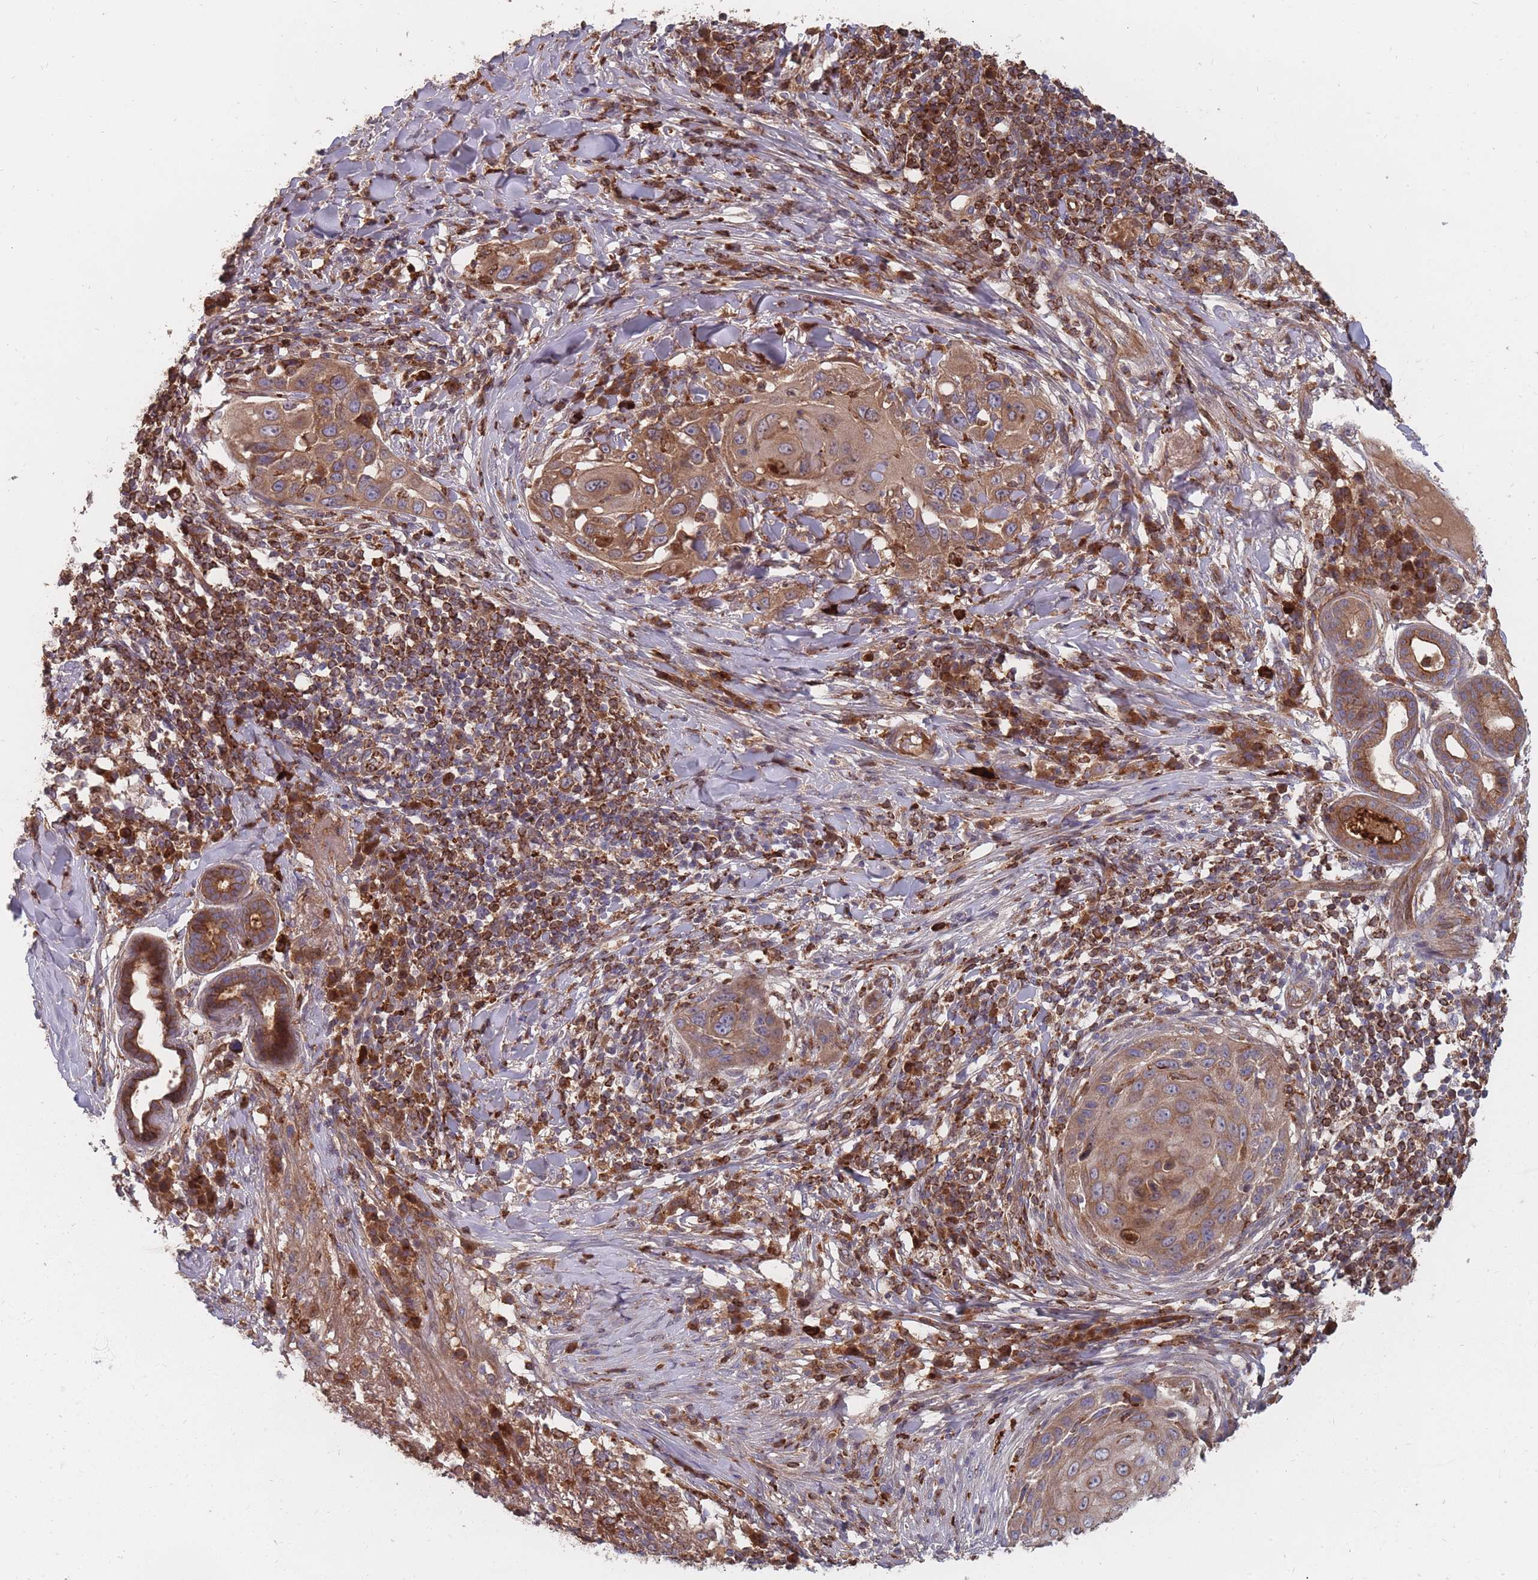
{"staining": {"intensity": "moderate", "quantity": ">75%", "location": "cytoplasmic/membranous"}, "tissue": "skin cancer", "cell_type": "Tumor cells", "image_type": "cancer", "snomed": [{"axis": "morphology", "description": "Squamous cell carcinoma, NOS"}, {"axis": "topography", "description": "Skin"}], "caption": "Immunohistochemical staining of skin cancer exhibits medium levels of moderate cytoplasmic/membranous protein expression in about >75% of tumor cells.", "gene": "THSD7B", "patient": {"sex": "female", "age": 44}}